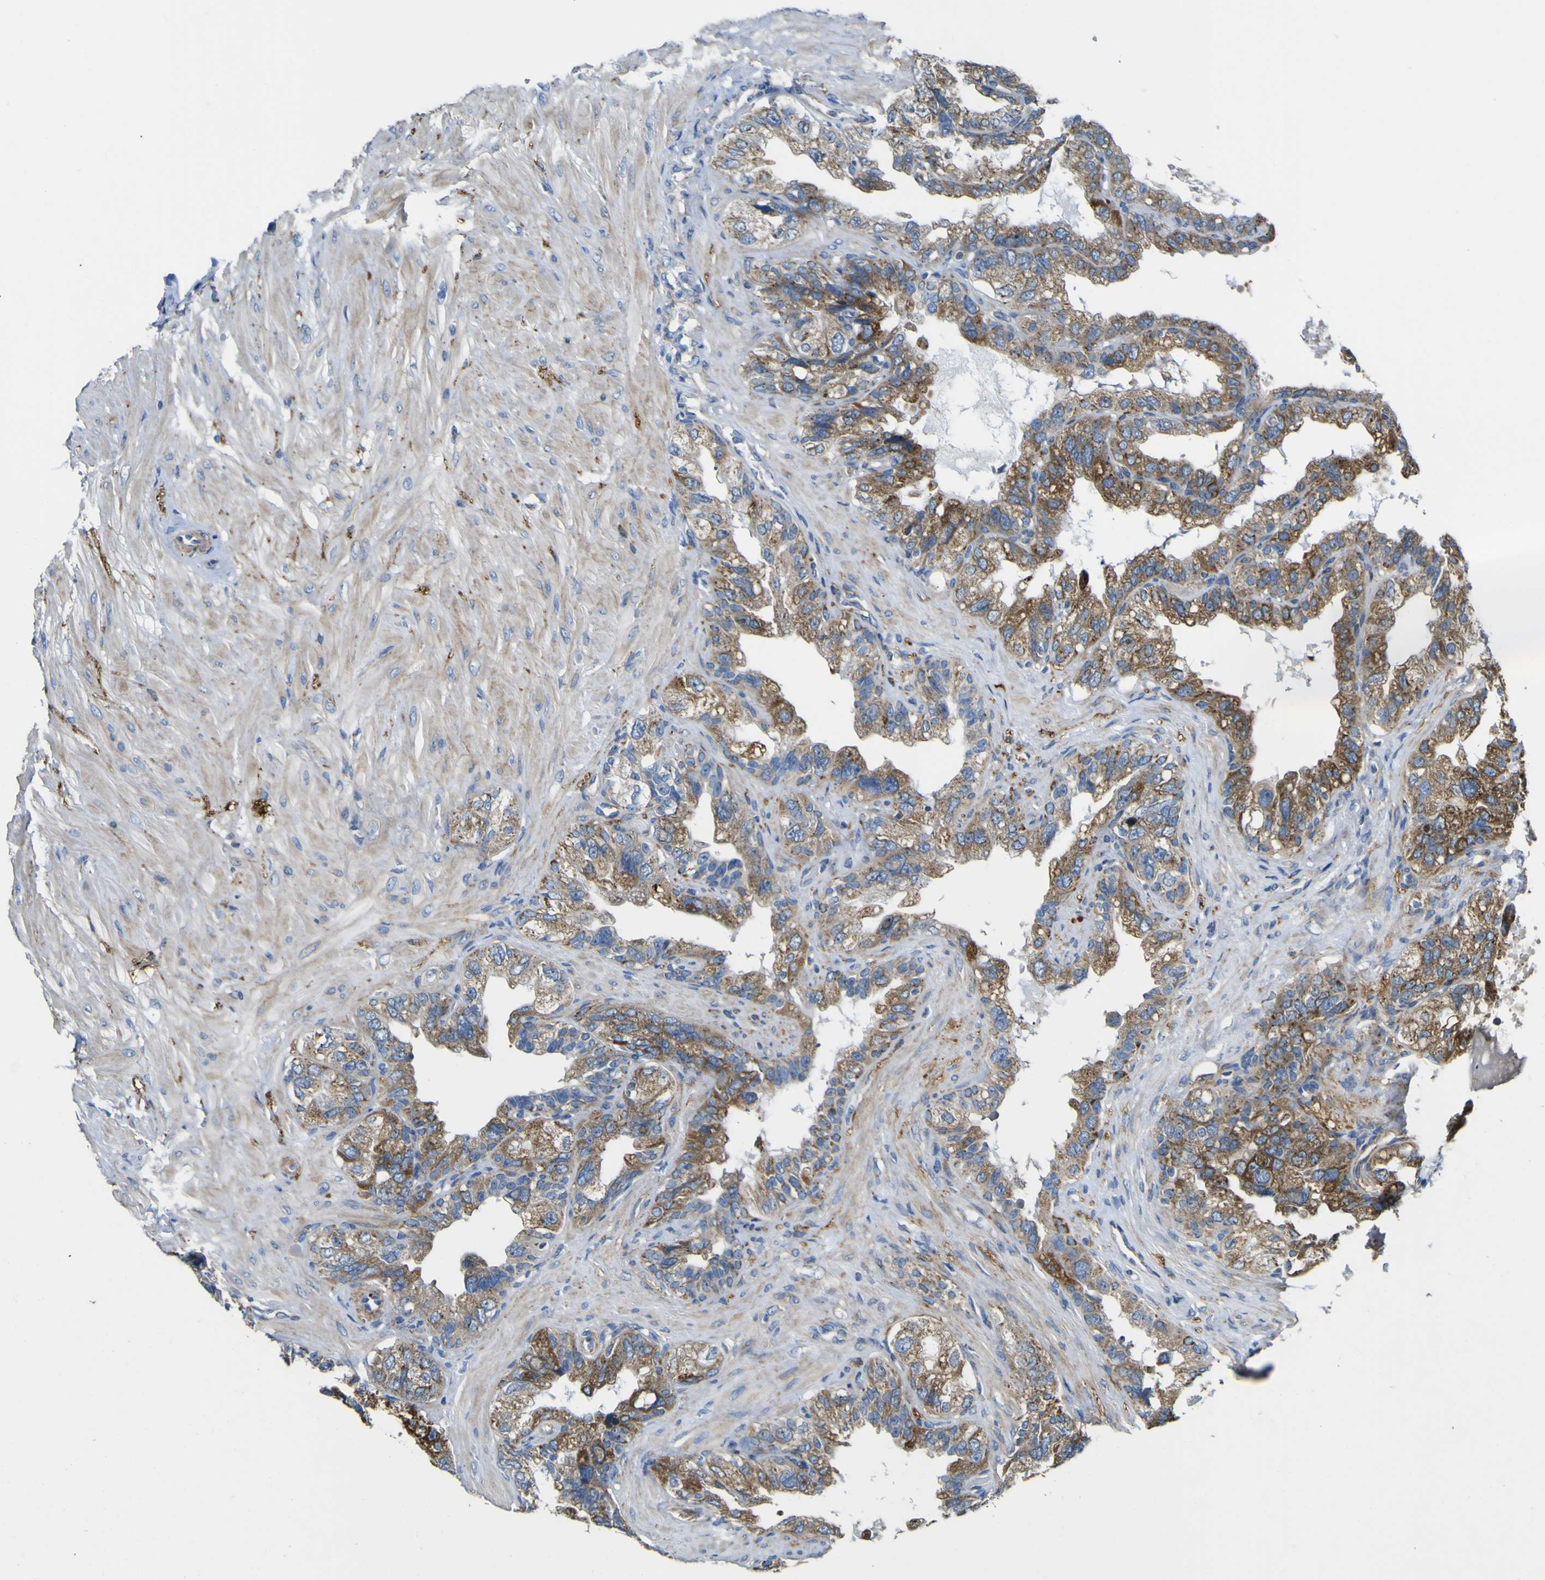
{"staining": {"intensity": "moderate", "quantity": ">75%", "location": "cytoplasmic/membranous"}, "tissue": "seminal vesicle", "cell_type": "Glandular cells", "image_type": "normal", "snomed": [{"axis": "morphology", "description": "Normal tissue, NOS"}, {"axis": "topography", "description": "Seminal veicle"}], "caption": "About >75% of glandular cells in benign seminal vesicle reveal moderate cytoplasmic/membranous protein positivity as visualized by brown immunohistochemical staining.", "gene": "ALDH18A1", "patient": {"sex": "male", "age": 68}}